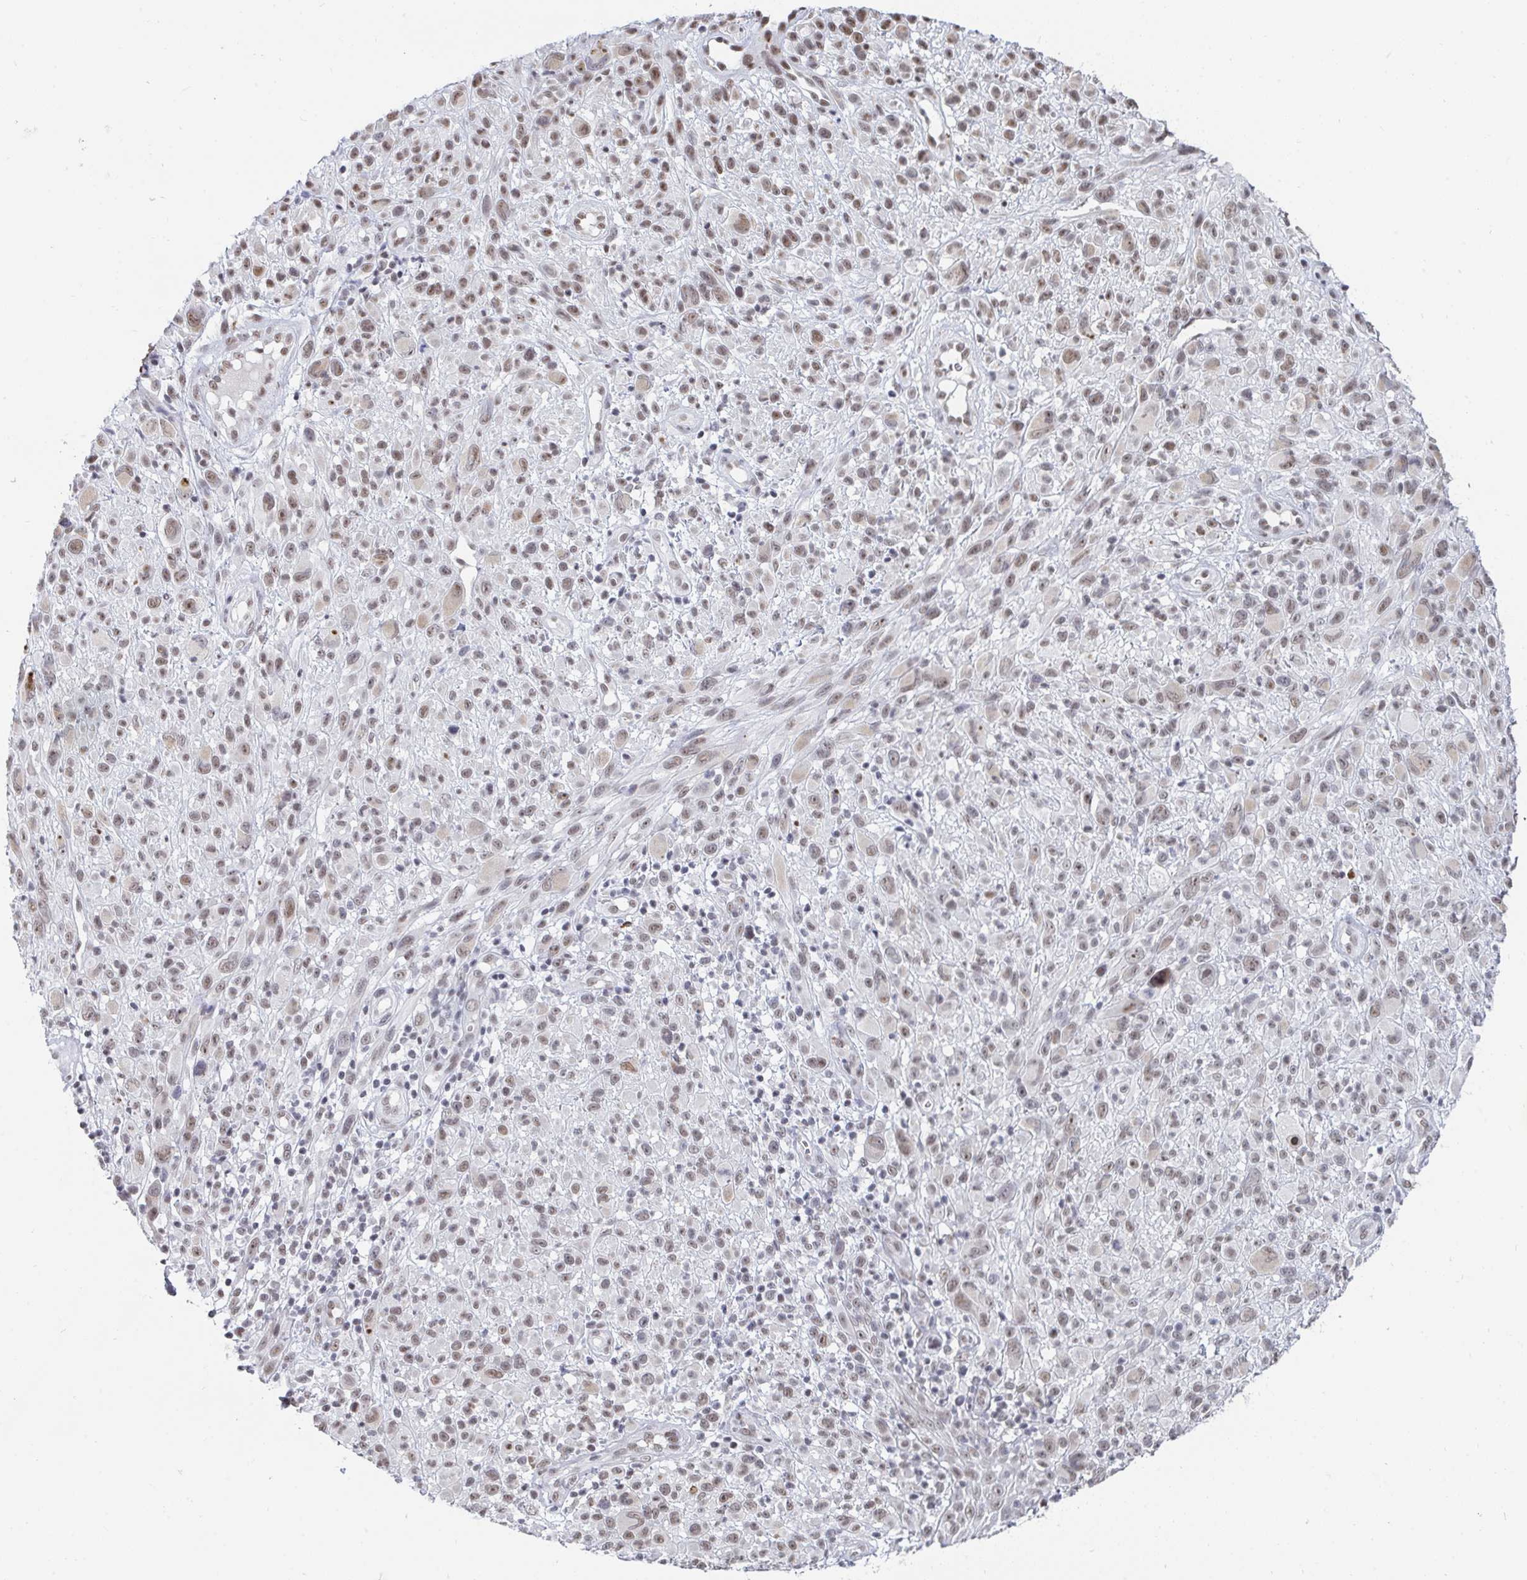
{"staining": {"intensity": "moderate", "quantity": "25%-75%", "location": "nuclear"}, "tissue": "melanoma", "cell_type": "Tumor cells", "image_type": "cancer", "snomed": [{"axis": "morphology", "description": "Malignant melanoma, NOS"}, {"axis": "topography", "description": "Skin"}], "caption": "There is medium levels of moderate nuclear staining in tumor cells of melanoma, as demonstrated by immunohistochemical staining (brown color).", "gene": "TRIP12", "patient": {"sex": "male", "age": 68}}